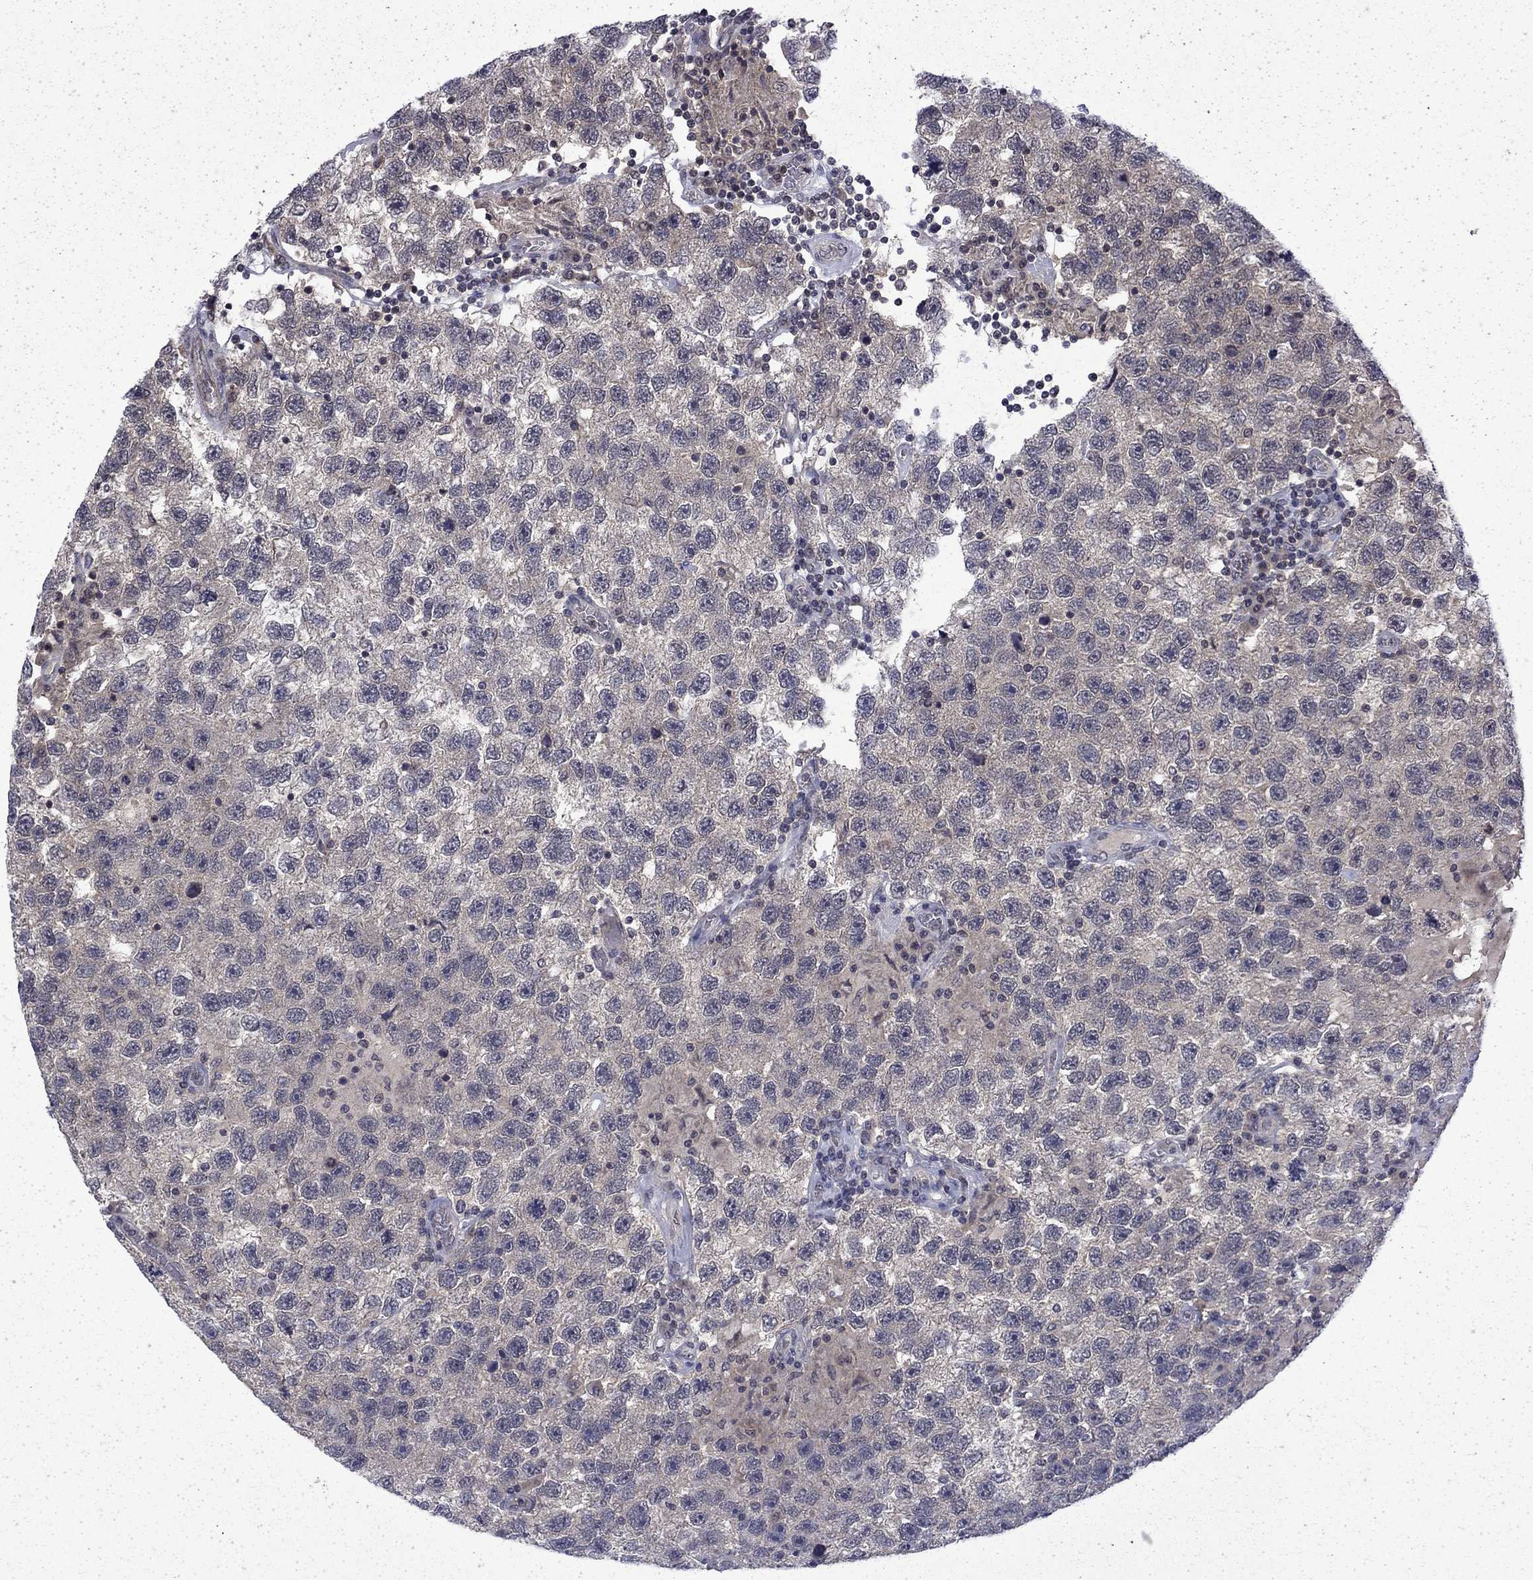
{"staining": {"intensity": "negative", "quantity": "none", "location": "none"}, "tissue": "testis cancer", "cell_type": "Tumor cells", "image_type": "cancer", "snomed": [{"axis": "morphology", "description": "Seminoma, NOS"}, {"axis": "topography", "description": "Testis"}], "caption": "Immunohistochemical staining of human testis cancer displays no significant expression in tumor cells.", "gene": "CHAT", "patient": {"sex": "male", "age": 26}}